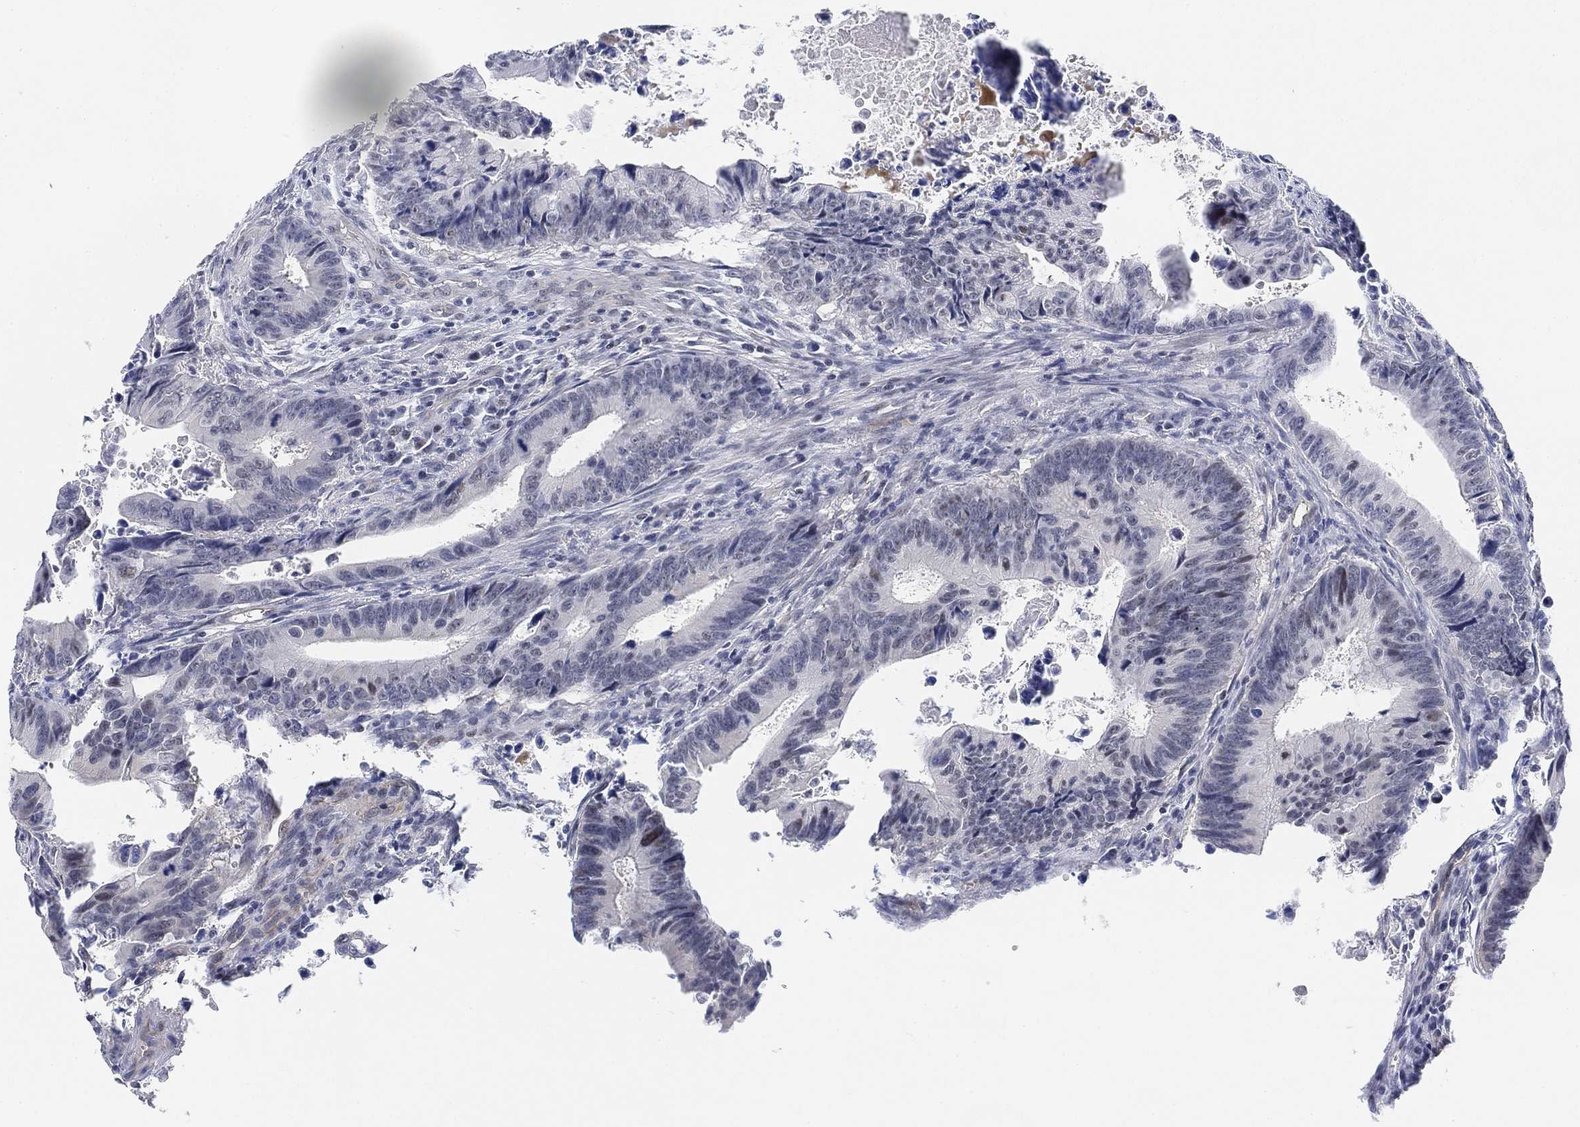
{"staining": {"intensity": "negative", "quantity": "none", "location": "none"}, "tissue": "colorectal cancer", "cell_type": "Tumor cells", "image_type": "cancer", "snomed": [{"axis": "morphology", "description": "Adenocarcinoma, NOS"}, {"axis": "topography", "description": "Colon"}], "caption": "High power microscopy histopathology image of an IHC photomicrograph of colorectal adenocarcinoma, revealing no significant staining in tumor cells. (Immunohistochemistry (ihc), brightfield microscopy, high magnification).", "gene": "PAX6", "patient": {"sex": "female", "age": 87}}